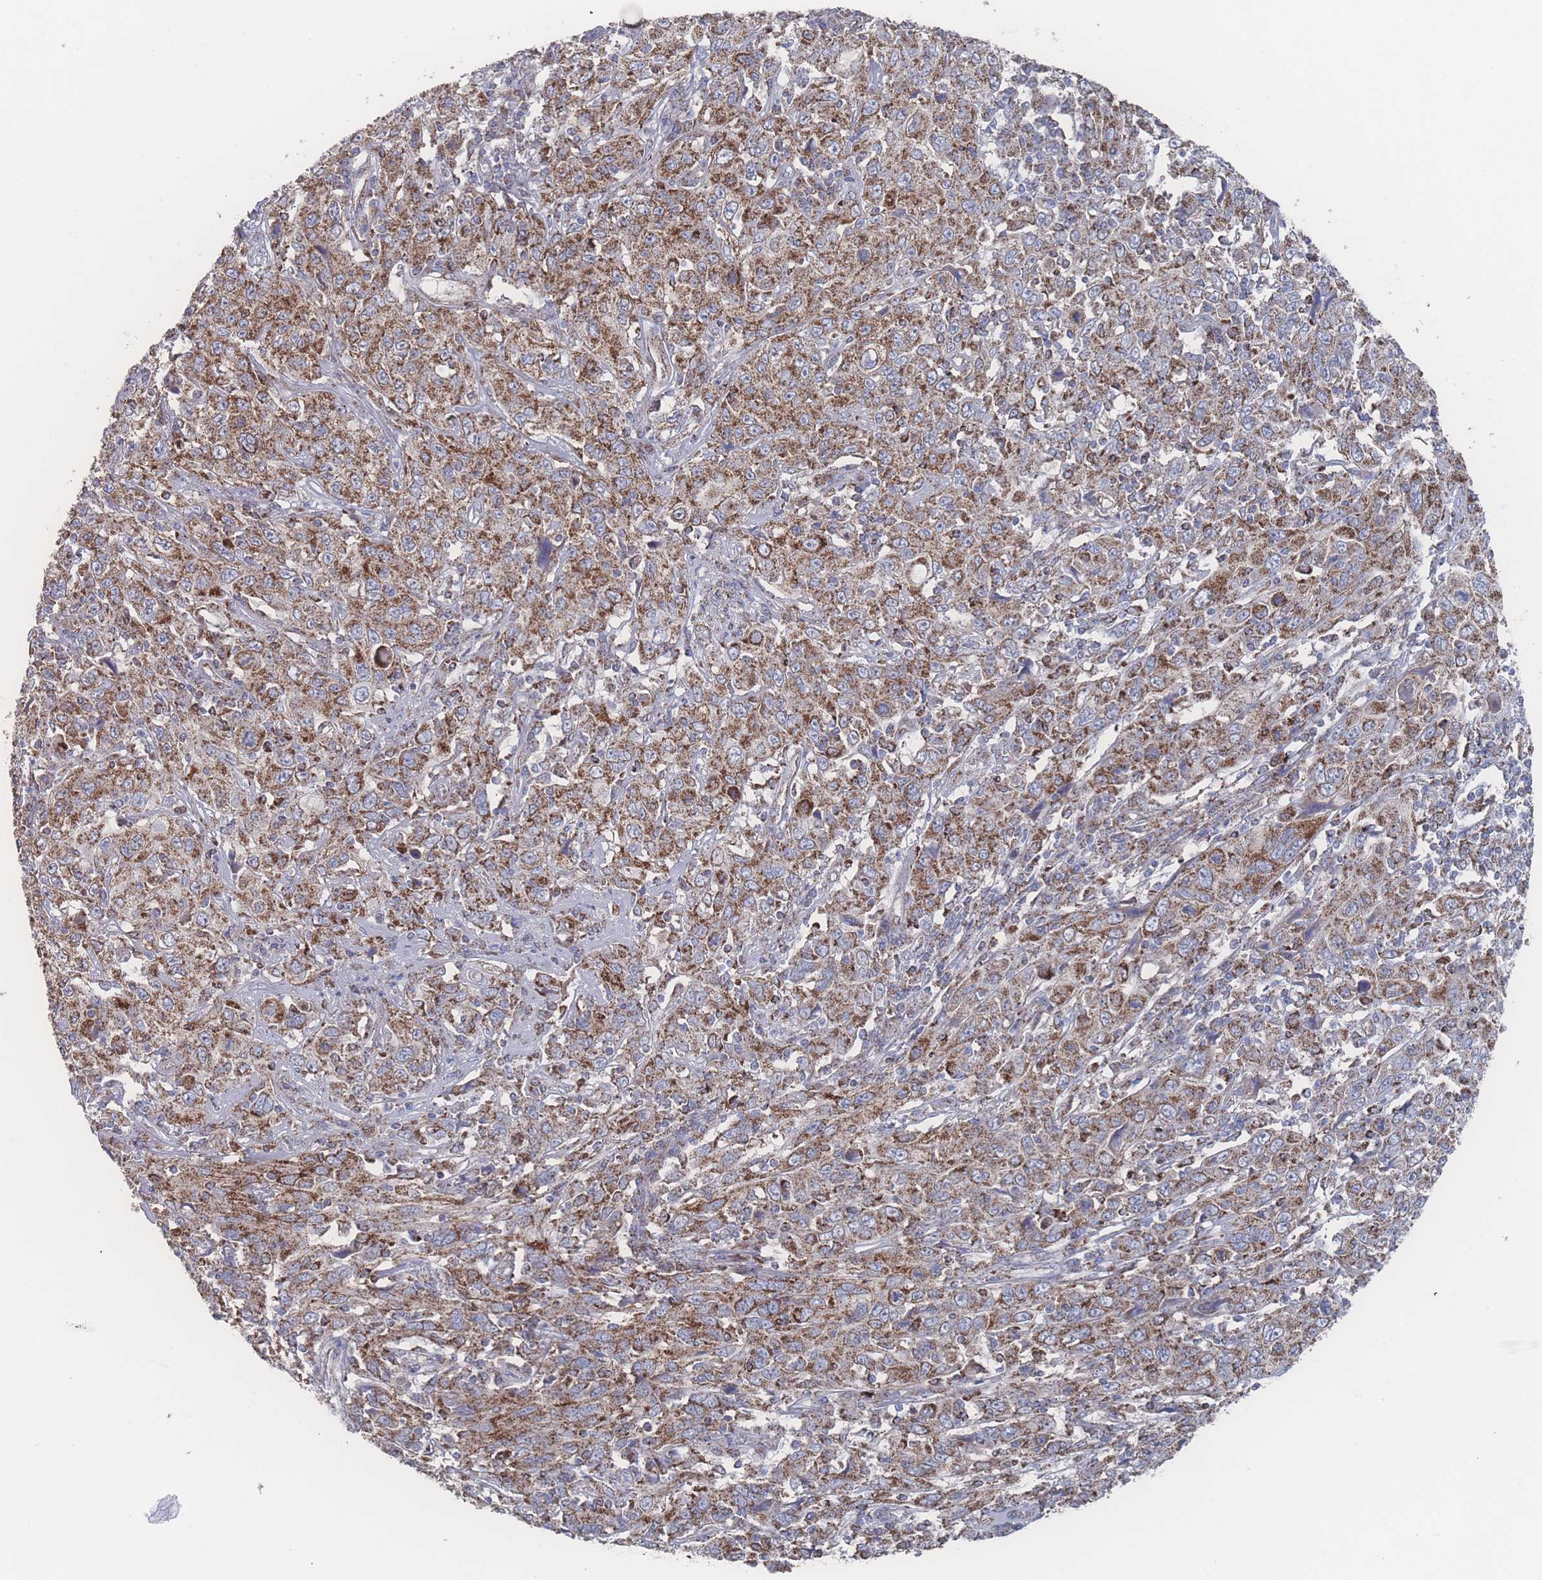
{"staining": {"intensity": "moderate", "quantity": ">75%", "location": "cytoplasmic/membranous"}, "tissue": "cervical cancer", "cell_type": "Tumor cells", "image_type": "cancer", "snomed": [{"axis": "morphology", "description": "Squamous cell carcinoma, NOS"}, {"axis": "topography", "description": "Cervix"}], "caption": "Squamous cell carcinoma (cervical) was stained to show a protein in brown. There is medium levels of moderate cytoplasmic/membranous staining in approximately >75% of tumor cells.", "gene": "PEX14", "patient": {"sex": "female", "age": 46}}